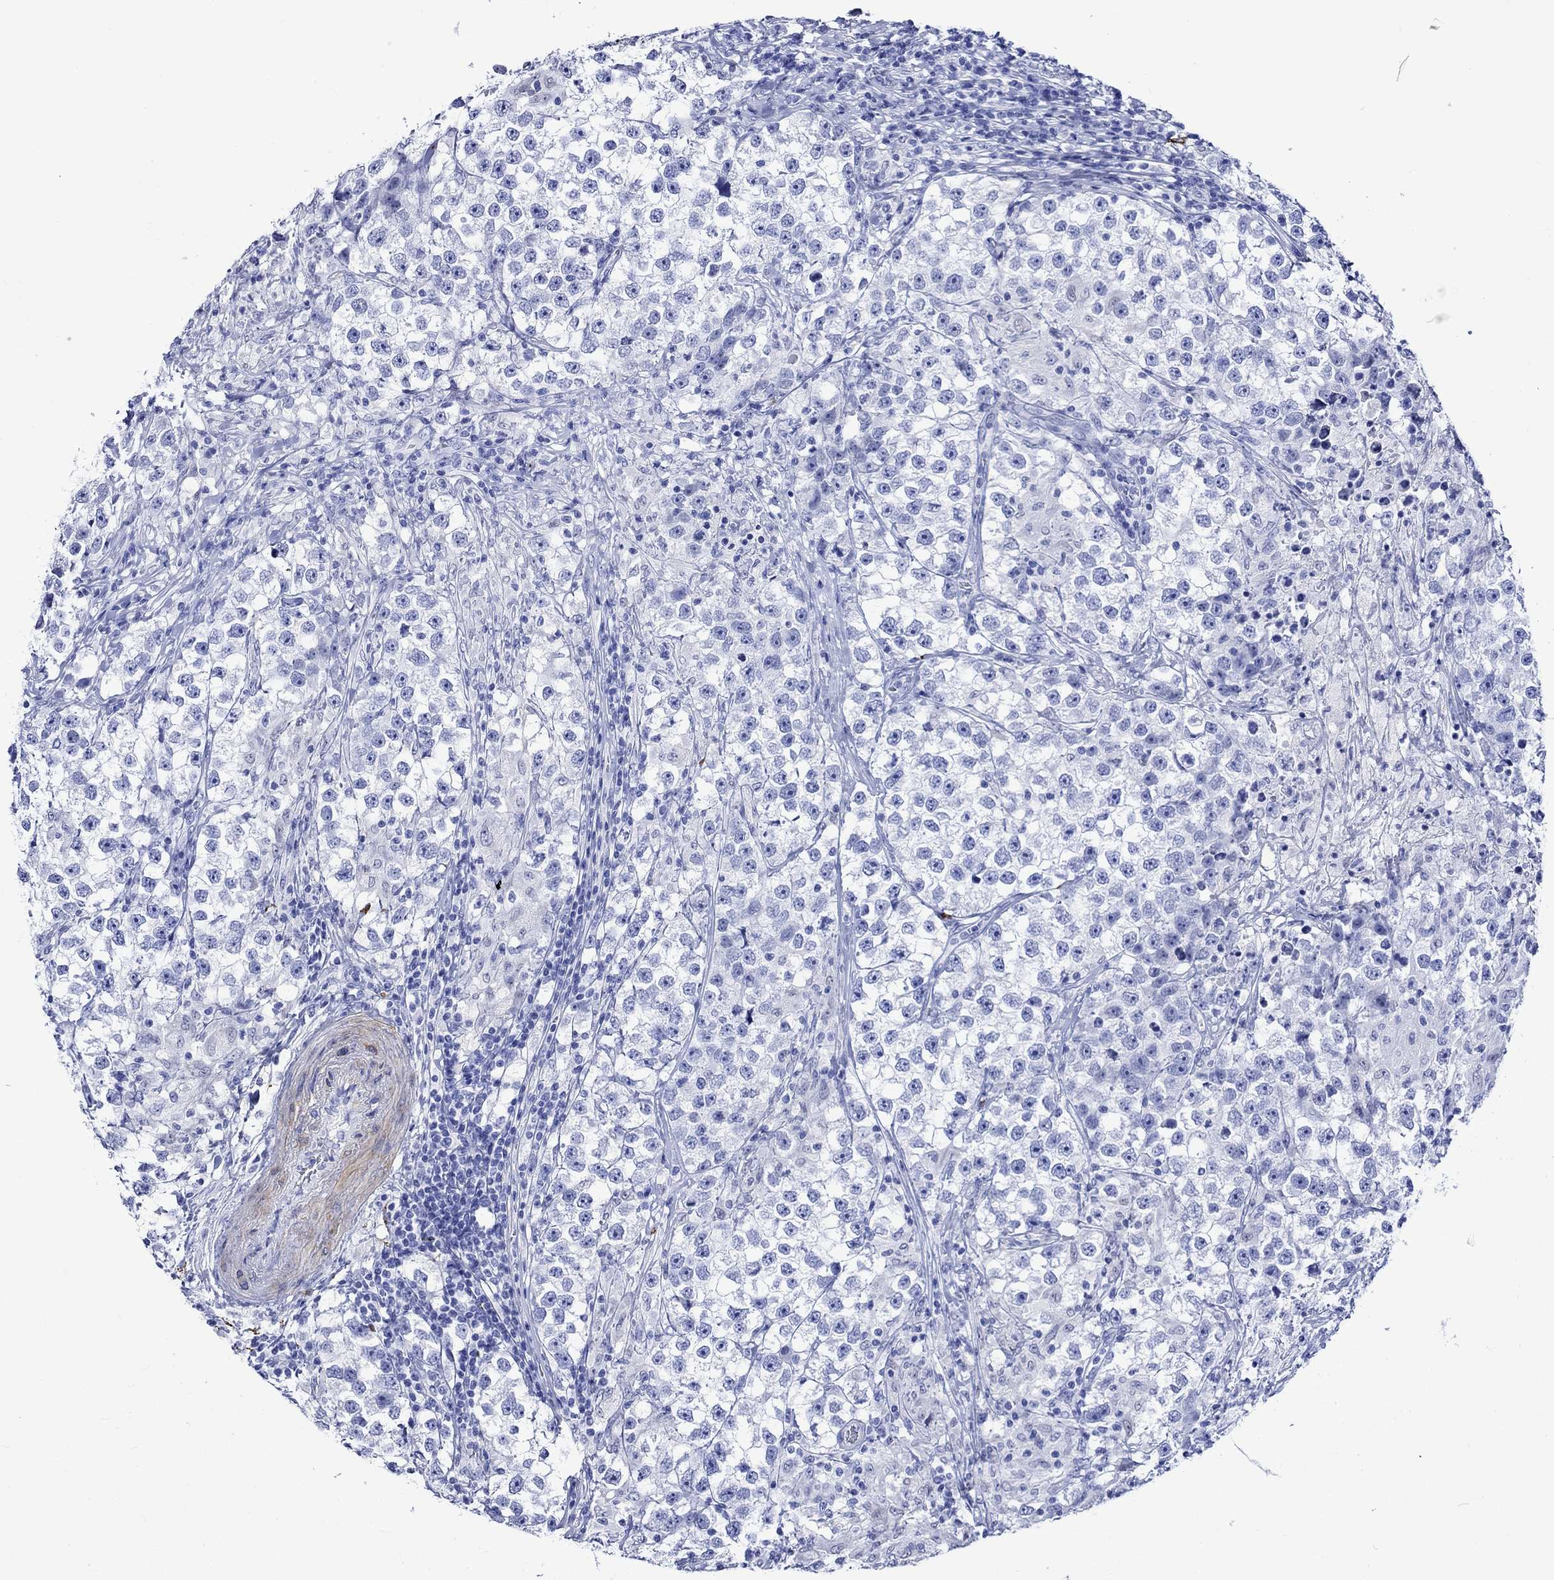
{"staining": {"intensity": "negative", "quantity": "none", "location": "none"}, "tissue": "testis cancer", "cell_type": "Tumor cells", "image_type": "cancer", "snomed": [{"axis": "morphology", "description": "Seminoma, NOS"}, {"axis": "topography", "description": "Testis"}], "caption": "This is an immunohistochemistry (IHC) photomicrograph of human testis cancer. There is no staining in tumor cells.", "gene": "CRYAB", "patient": {"sex": "male", "age": 46}}